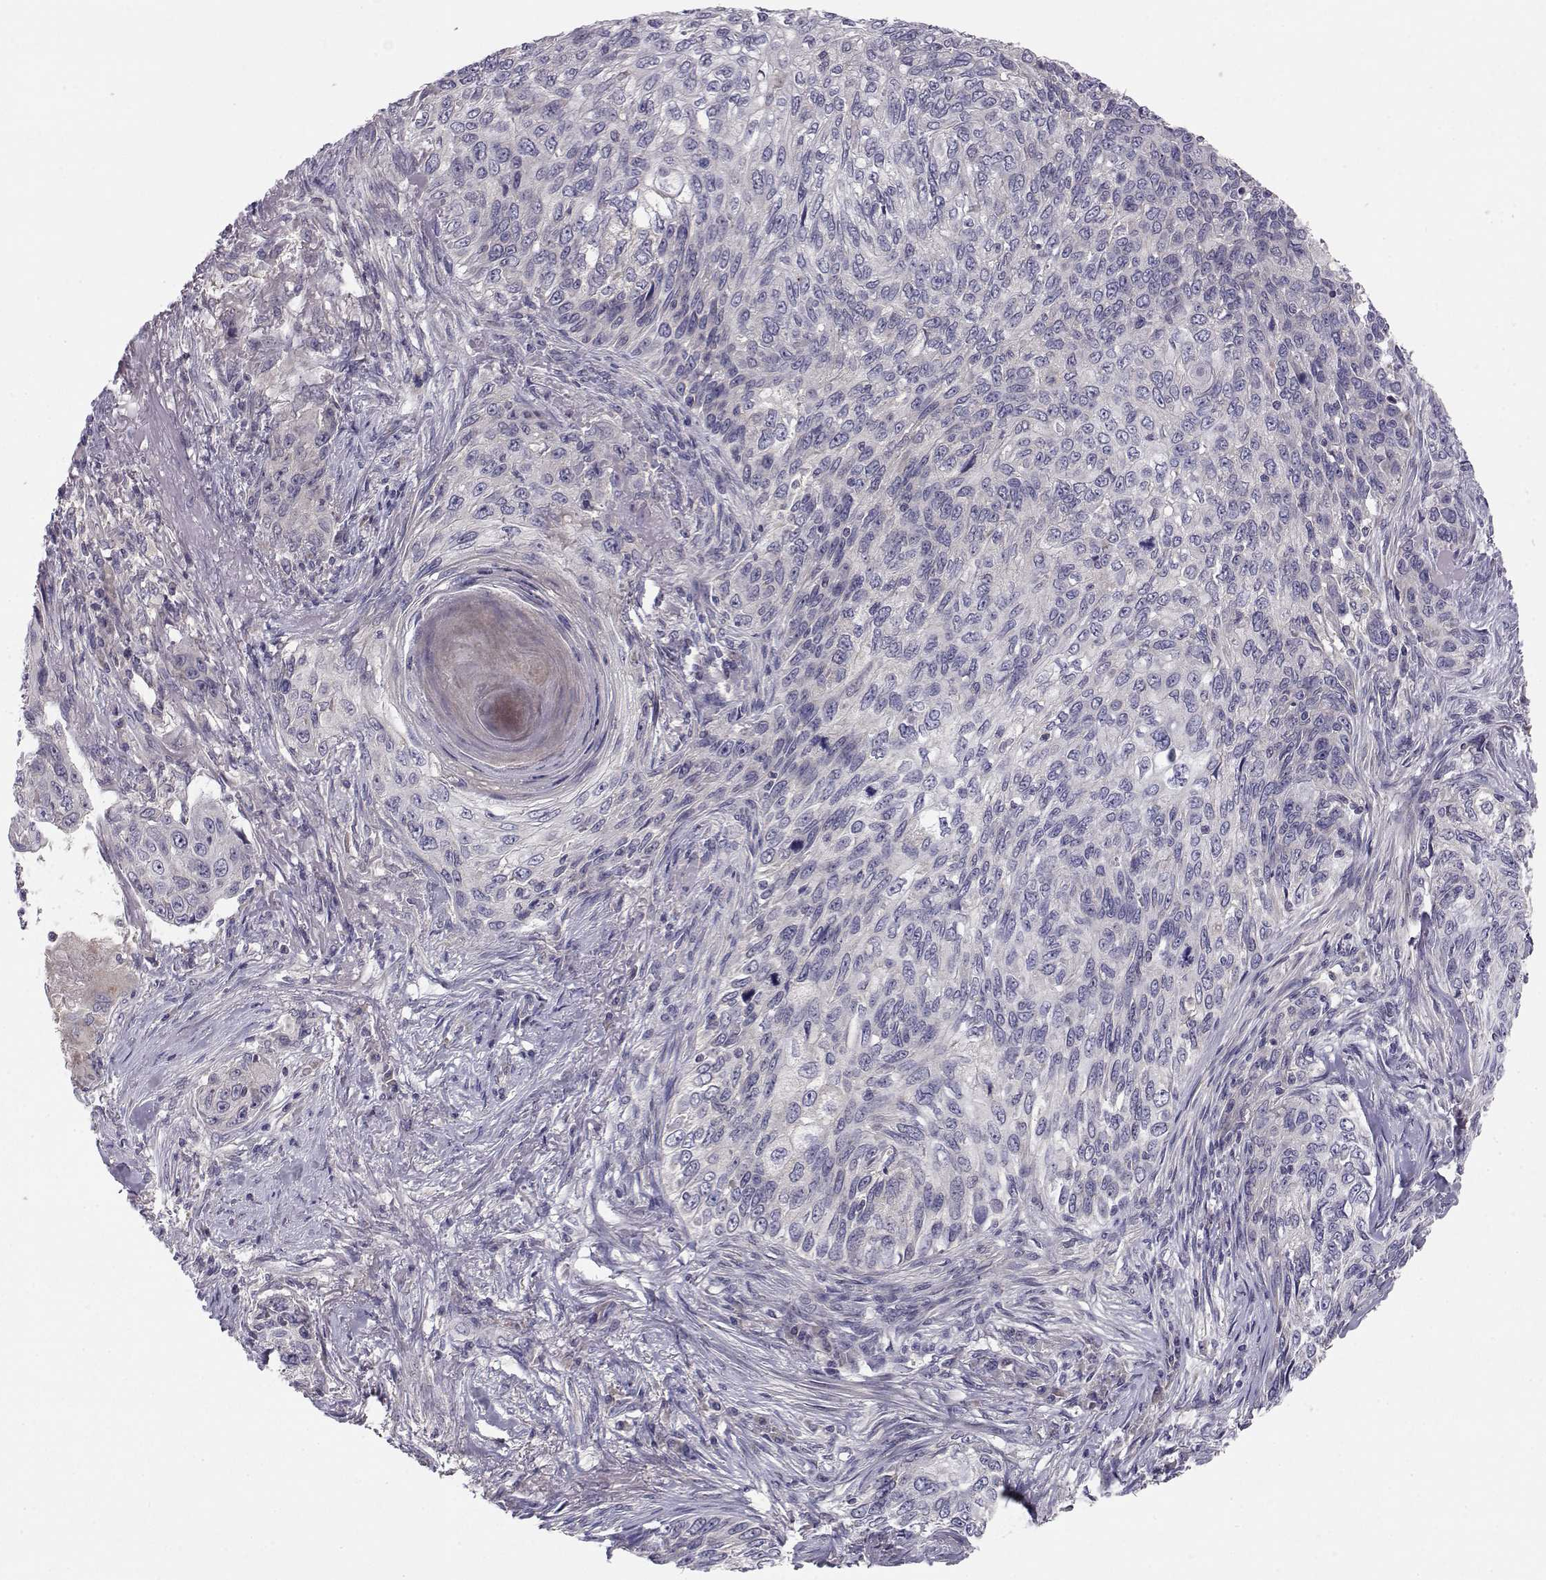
{"staining": {"intensity": "negative", "quantity": "none", "location": "none"}, "tissue": "skin cancer", "cell_type": "Tumor cells", "image_type": "cancer", "snomed": [{"axis": "morphology", "description": "Squamous cell carcinoma, NOS"}, {"axis": "topography", "description": "Skin"}], "caption": "Photomicrograph shows no significant protein positivity in tumor cells of skin cancer (squamous cell carcinoma).", "gene": "PEX5L", "patient": {"sex": "male", "age": 92}}